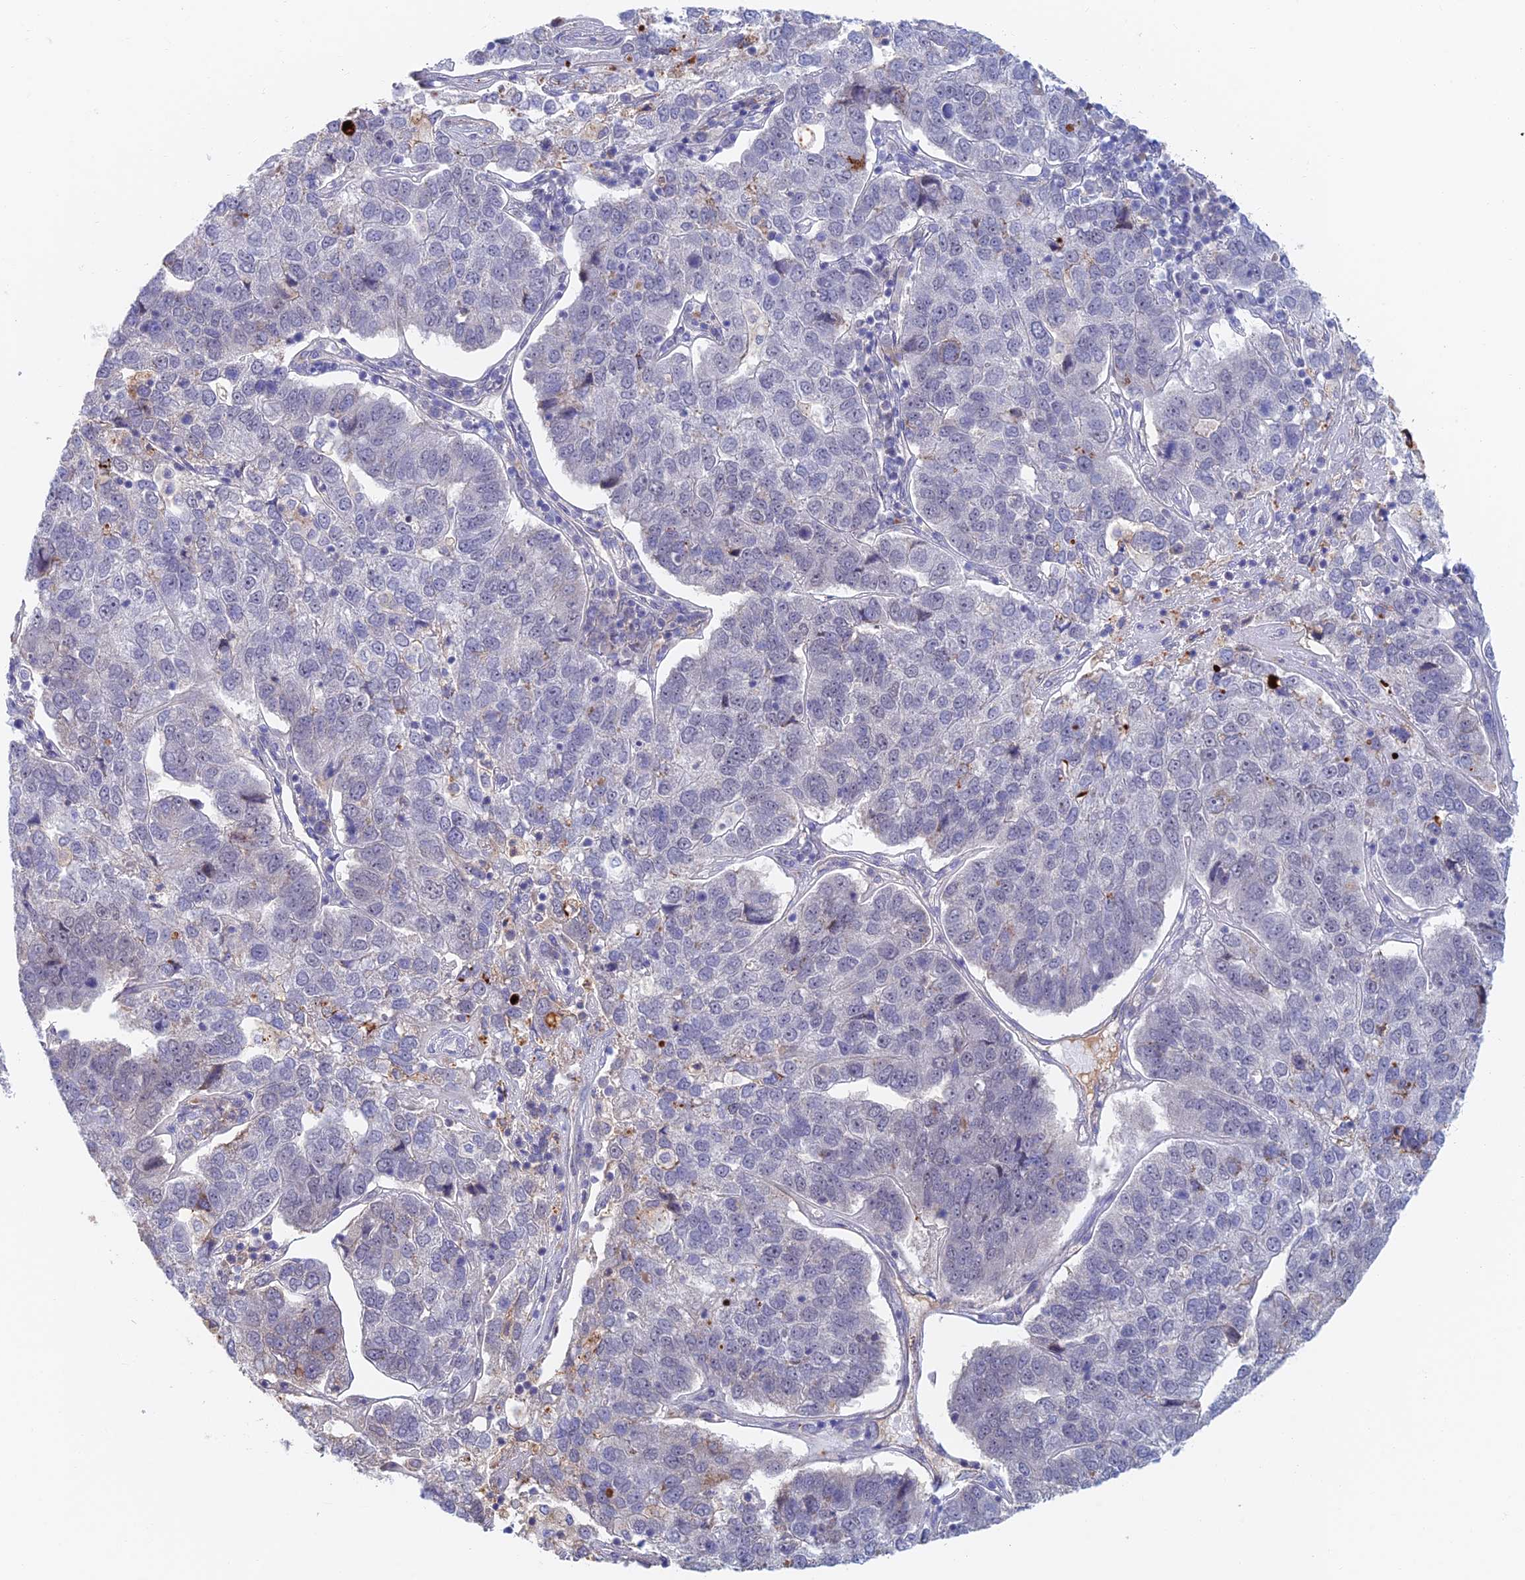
{"staining": {"intensity": "weak", "quantity": "<25%", "location": "nuclear"}, "tissue": "pancreatic cancer", "cell_type": "Tumor cells", "image_type": "cancer", "snomed": [{"axis": "morphology", "description": "Adenocarcinoma, NOS"}, {"axis": "topography", "description": "Pancreas"}], "caption": "This is a photomicrograph of IHC staining of adenocarcinoma (pancreatic), which shows no expression in tumor cells.", "gene": "ZUP1", "patient": {"sex": "female", "age": 61}}